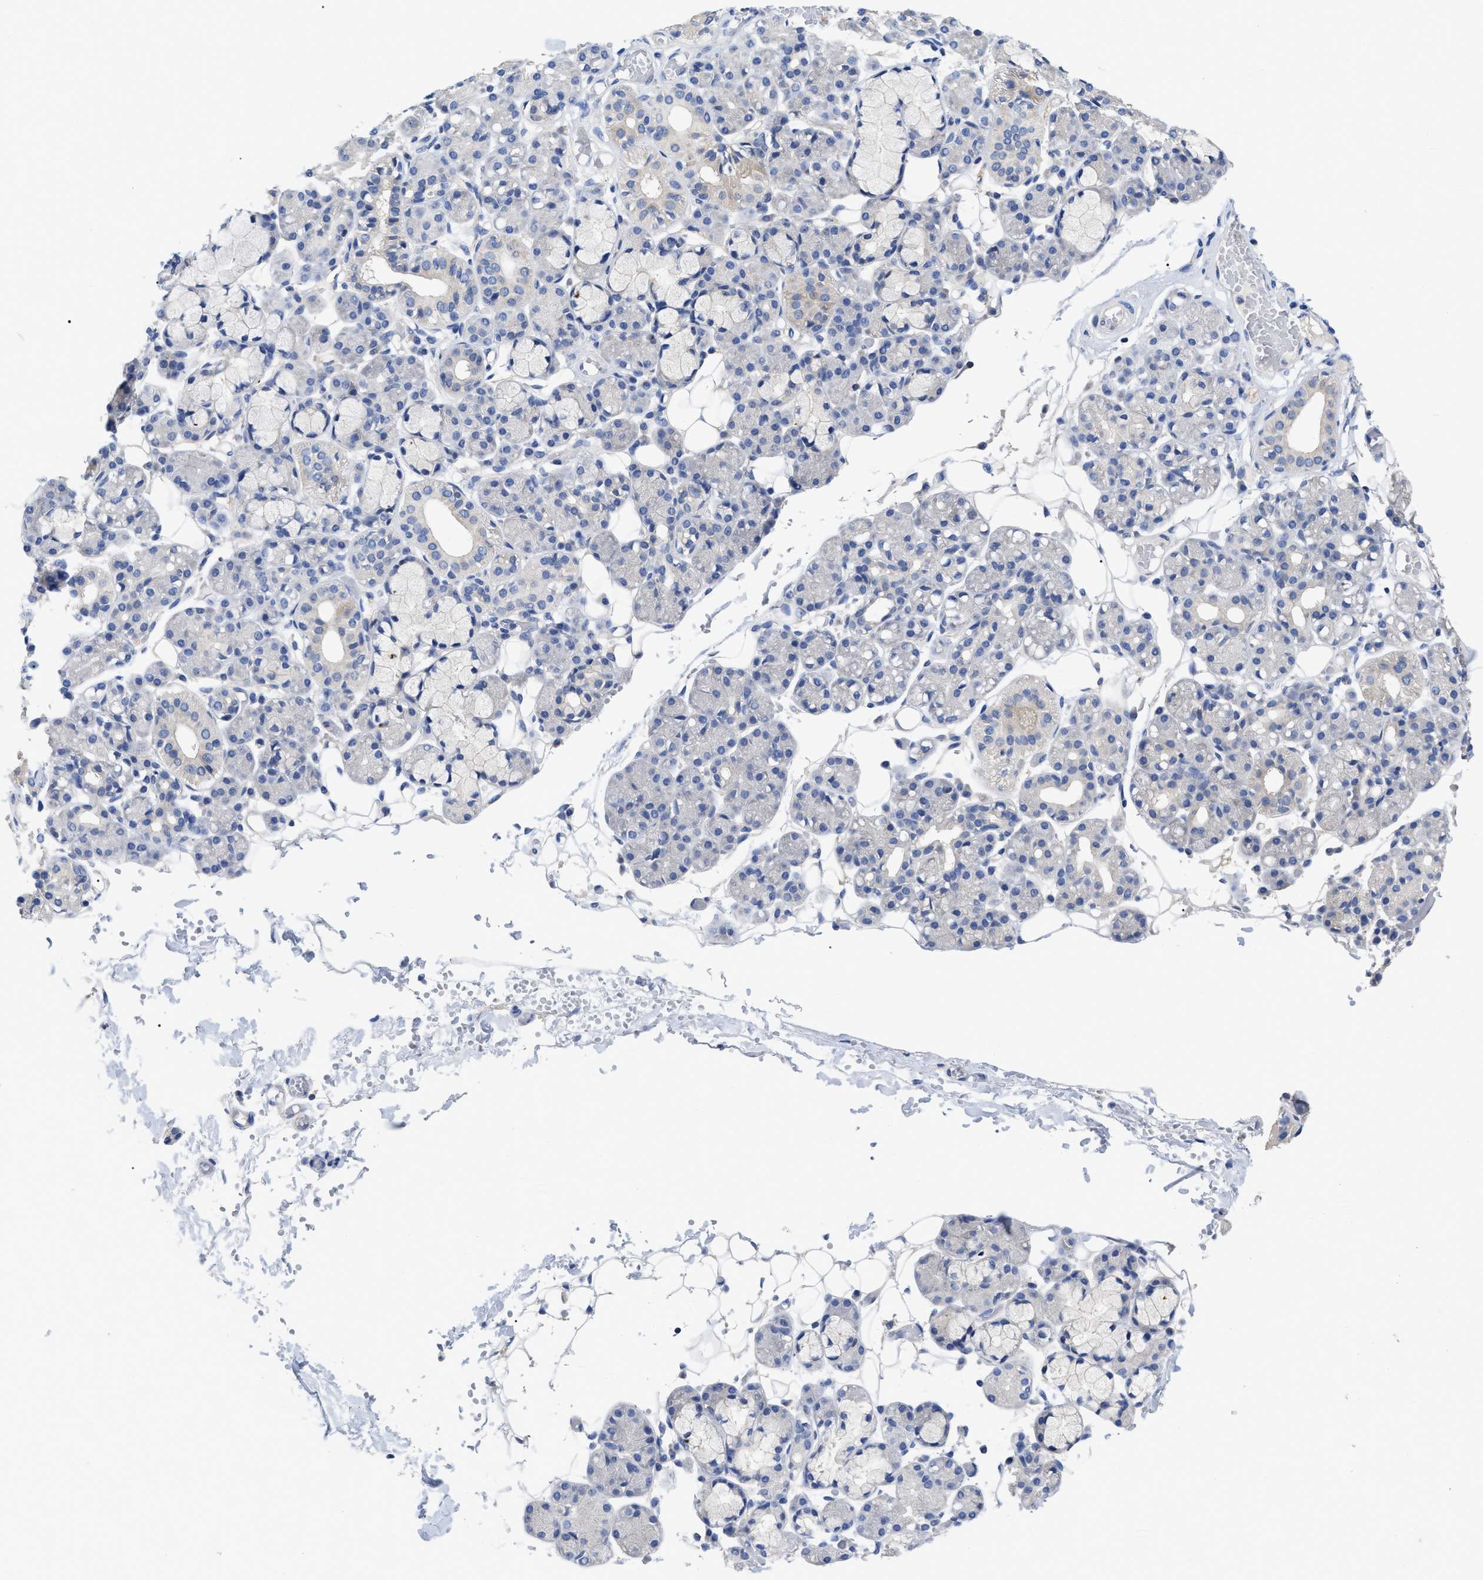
{"staining": {"intensity": "weak", "quantity": "<25%", "location": "cytoplasmic/membranous"}, "tissue": "salivary gland", "cell_type": "Glandular cells", "image_type": "normal", "snomed": [{"axis": "morphology", "description": "Normal tissue, NOS"}, {"axis": "topography", "description": "Salivary gland"}], "caption": "DAB immunohistochemical staining of benign salivary gland demonstrates no significant expression in glandular cells.", "gene": "RAP1GDS1", "patient": {"sex": "male", "age": 63}}